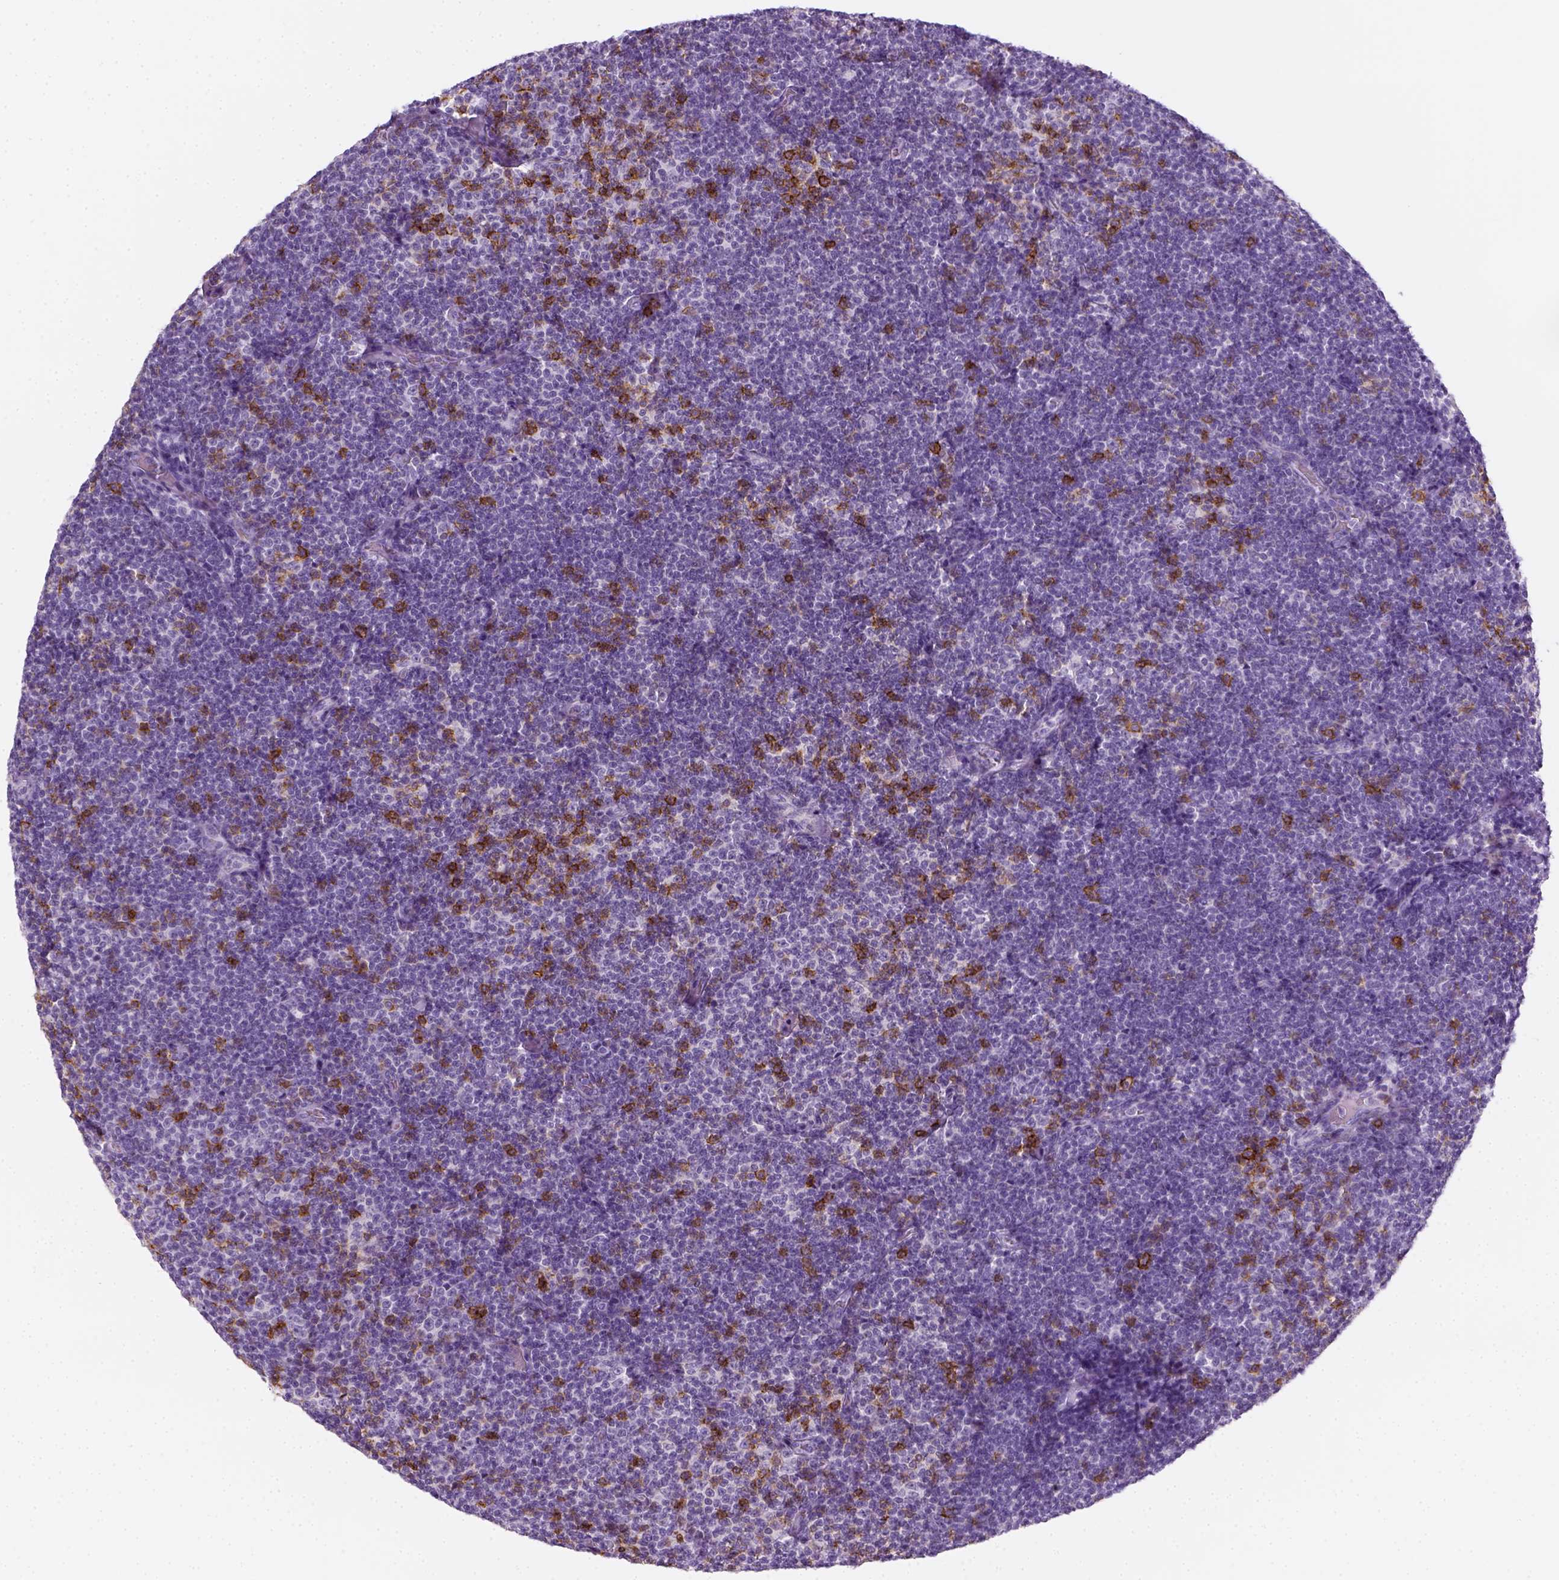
{"staining": {"intensity": "negative", "quantity": "none", "location": "none"}, "tissue": "lymphoma", "cell_type": "Tumor cells", "image_type": "cancer", "snomed": [{"axis": "morphology", "description": "Malignant lymphoma, non-Hodgkin's type, Low grade"}, {"axis": "topography", "description": "Lymph node"}], "caption": "The immunohistochemistry histopathology image has no significant positivity in tumor cells of malignant lymphoma, non-Hodgkin's type (low-grade) tissue. Nuclei are stained in blue.", "gene": "AQP3", "patient": {"sex": "male", "age": 81}}